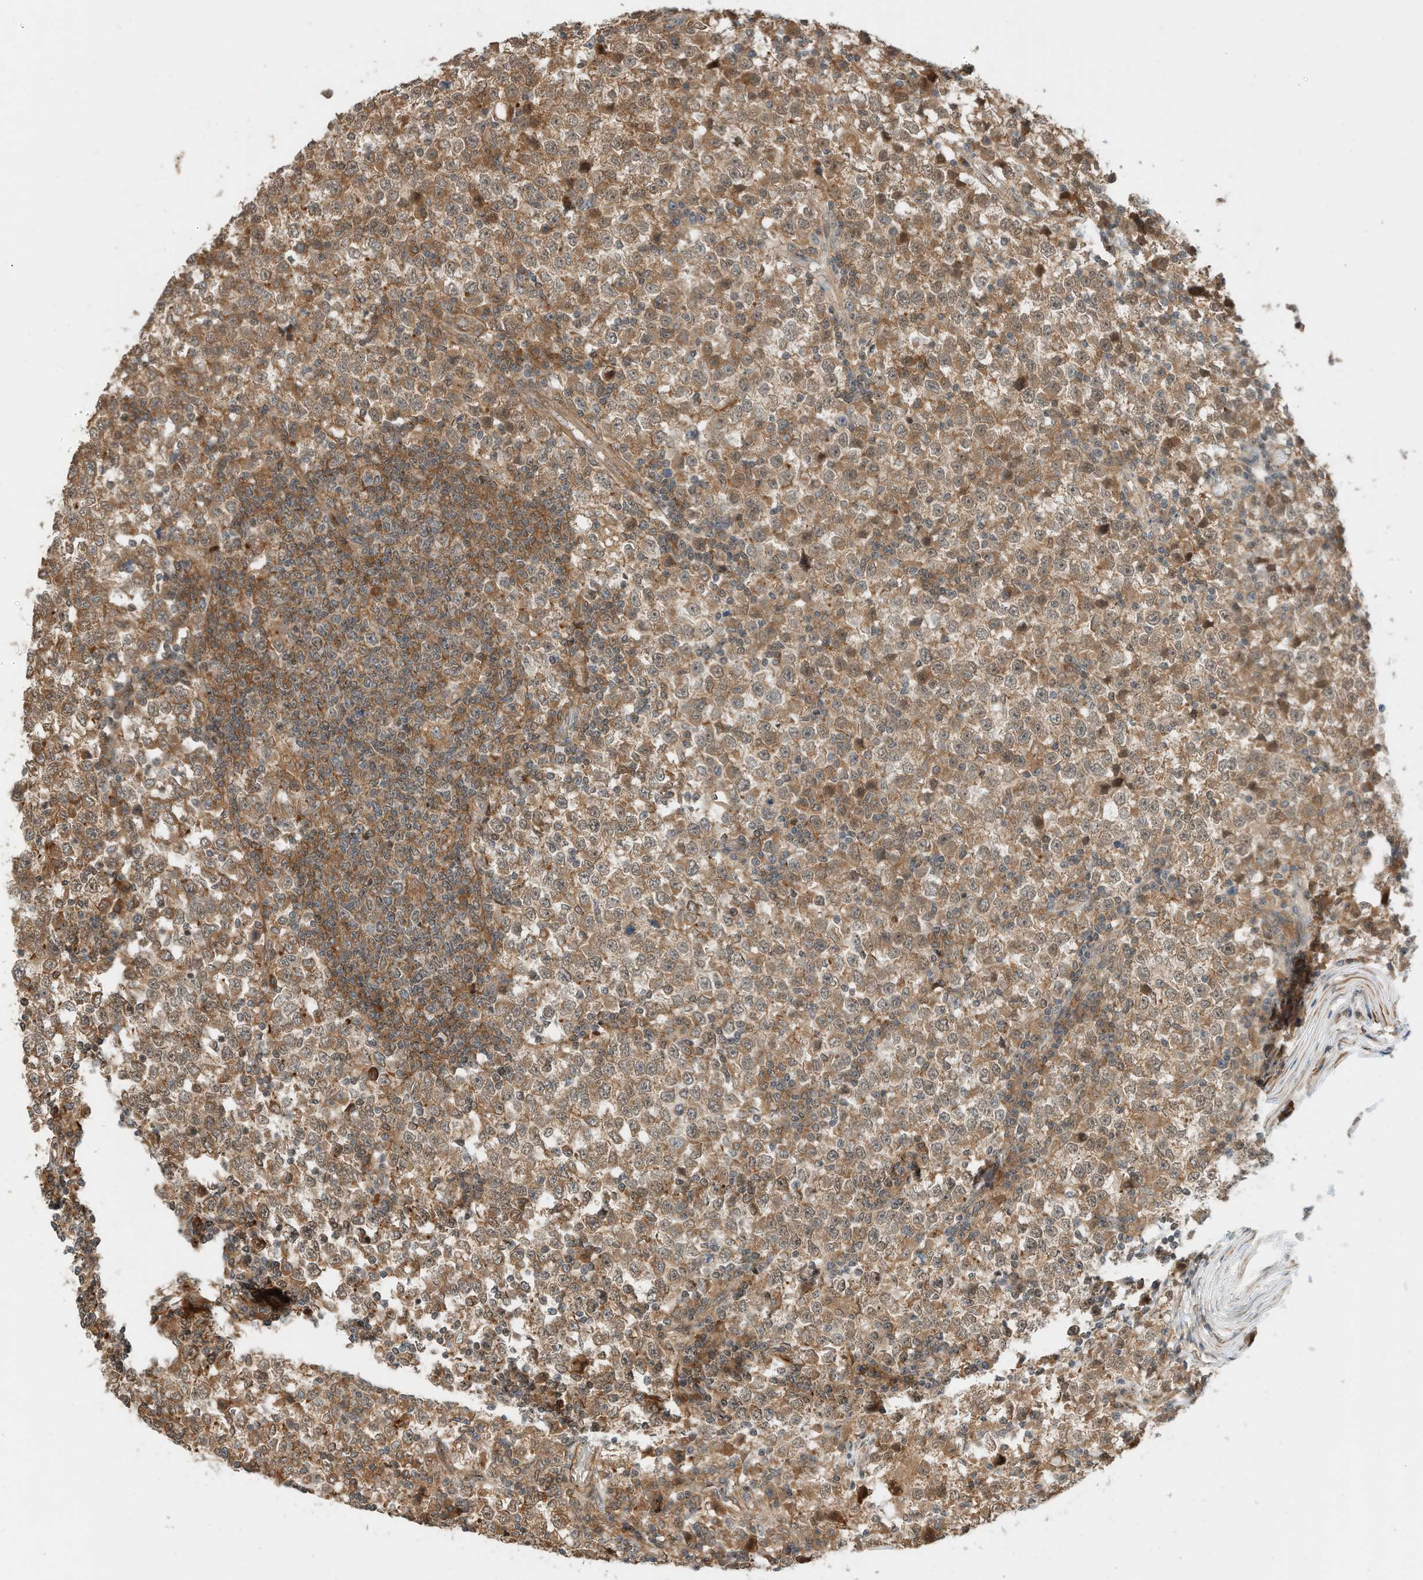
{"staining": {"intensity": "moderate", "quantity": ">75%", "location": "cytoplasmic/membranous"}, "tissue": "testis cancer", "cell_type": "Tumor cells", "image_type": "cancer", "snomed": [{"axis": "morphology", "description": "Seminoma, NOS"}, {"axis": "topography", "description": "Testis"}], "caption": "Immunohistochemical staining of testis cancer (seminoma) demonstrates moderate cytoplasmic/membranous protein positivity in about >75% of tumor cells.", "gene": "CPAMD8", "patient": {"sex": "male", "age": 65}}